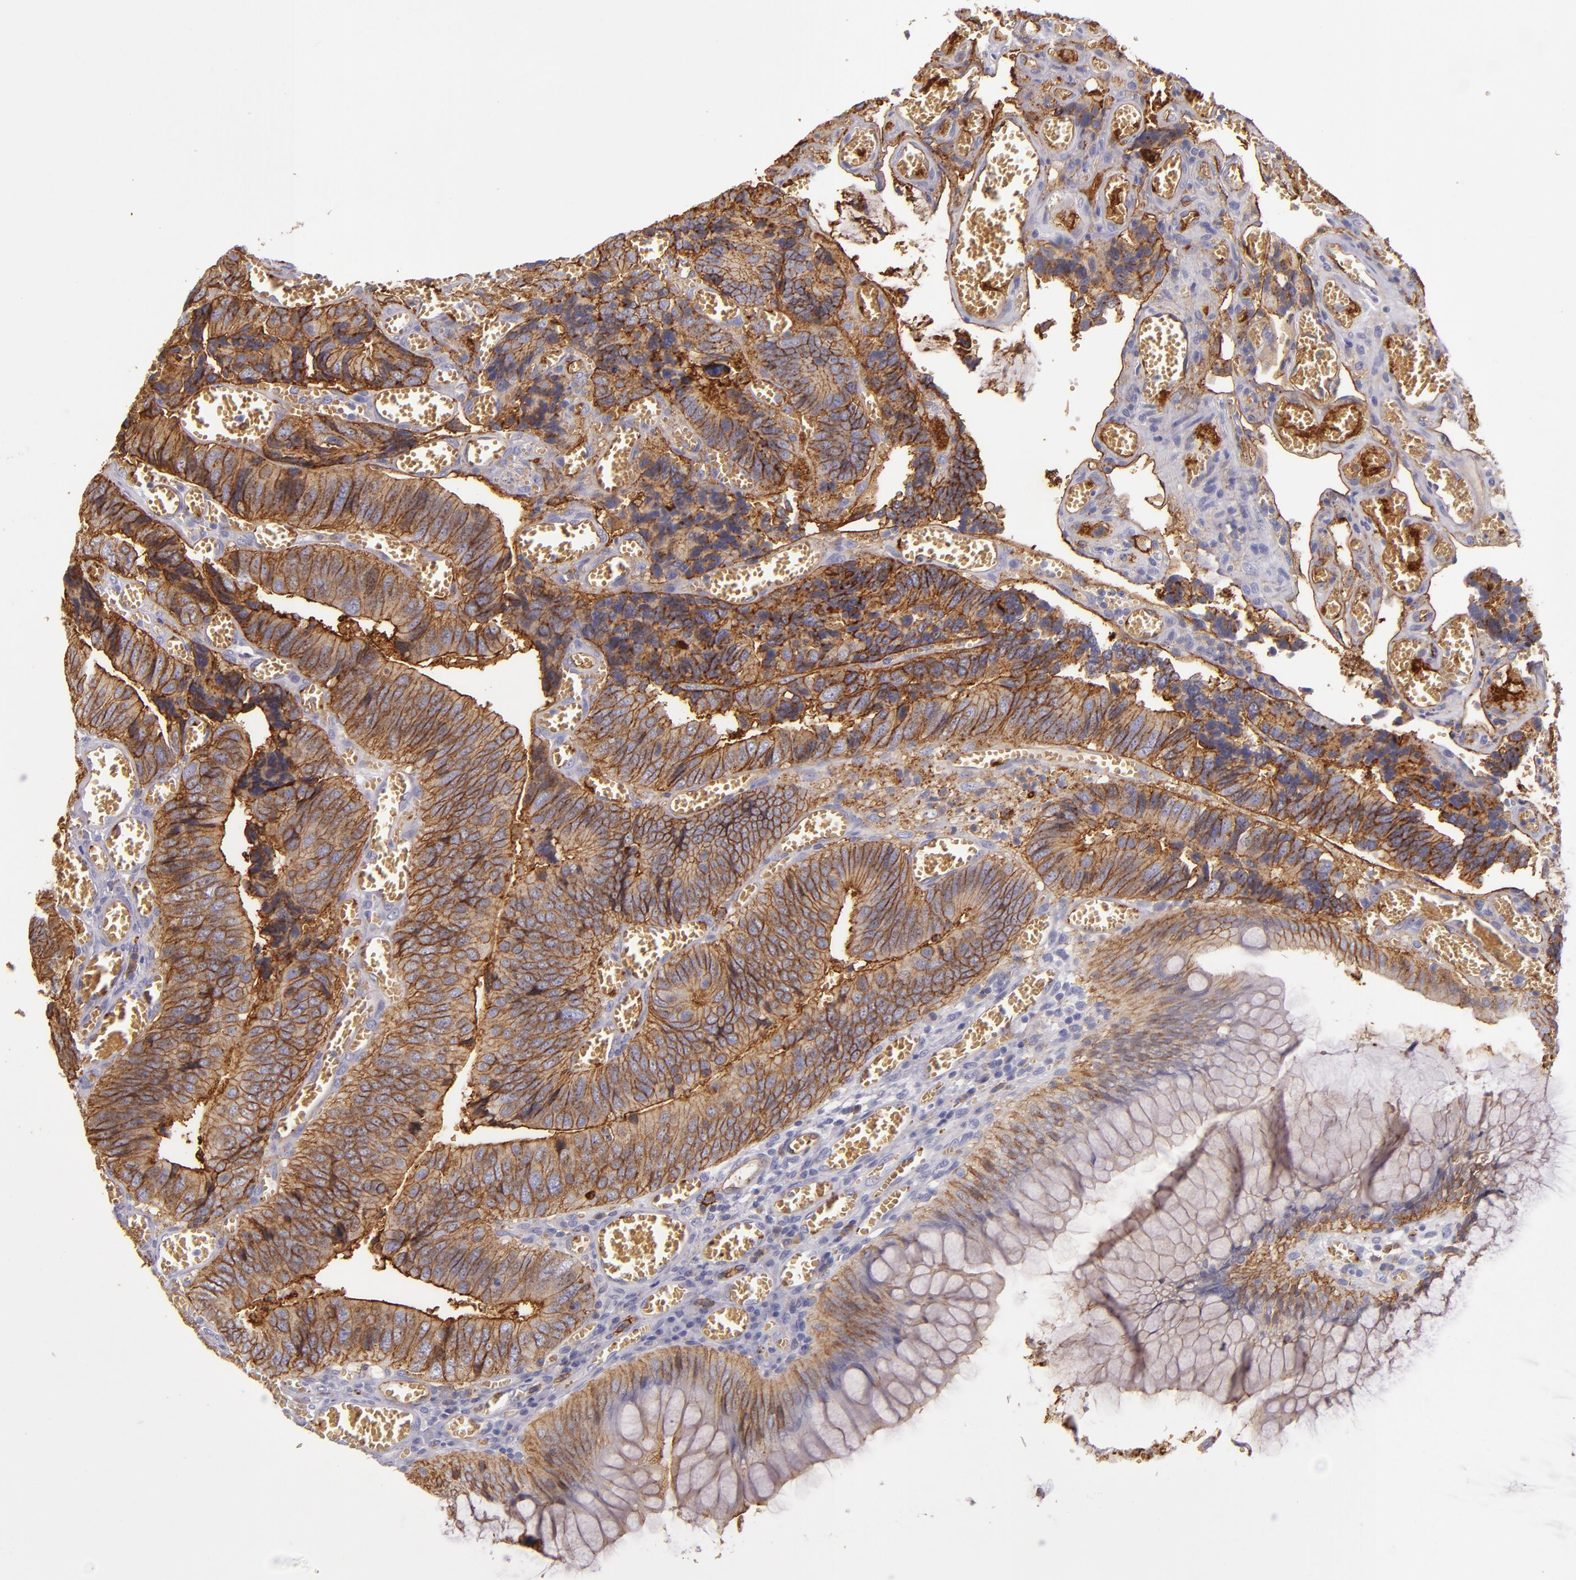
{"staining": {"intensity": "strong", "quantity": ">75%", "location": "cytoplasmic/membranous"}, "tissue": "colorectal cancer", "cell_type": "Tumor cells", "image_type": "cancer", "snomed": [{"axis": "morphology", "description": "Adenocarcinoma, NOS"}, {"axis": "topography", "description": "Colon"}], "caption": "IHC of human colorectal adenocarcinoma displays high levels of strong cytoplasmic/membranous positivity in about >75% of tumor cells.", "gene": "CD9", "patient": {"sex": "male", "age": 72}}